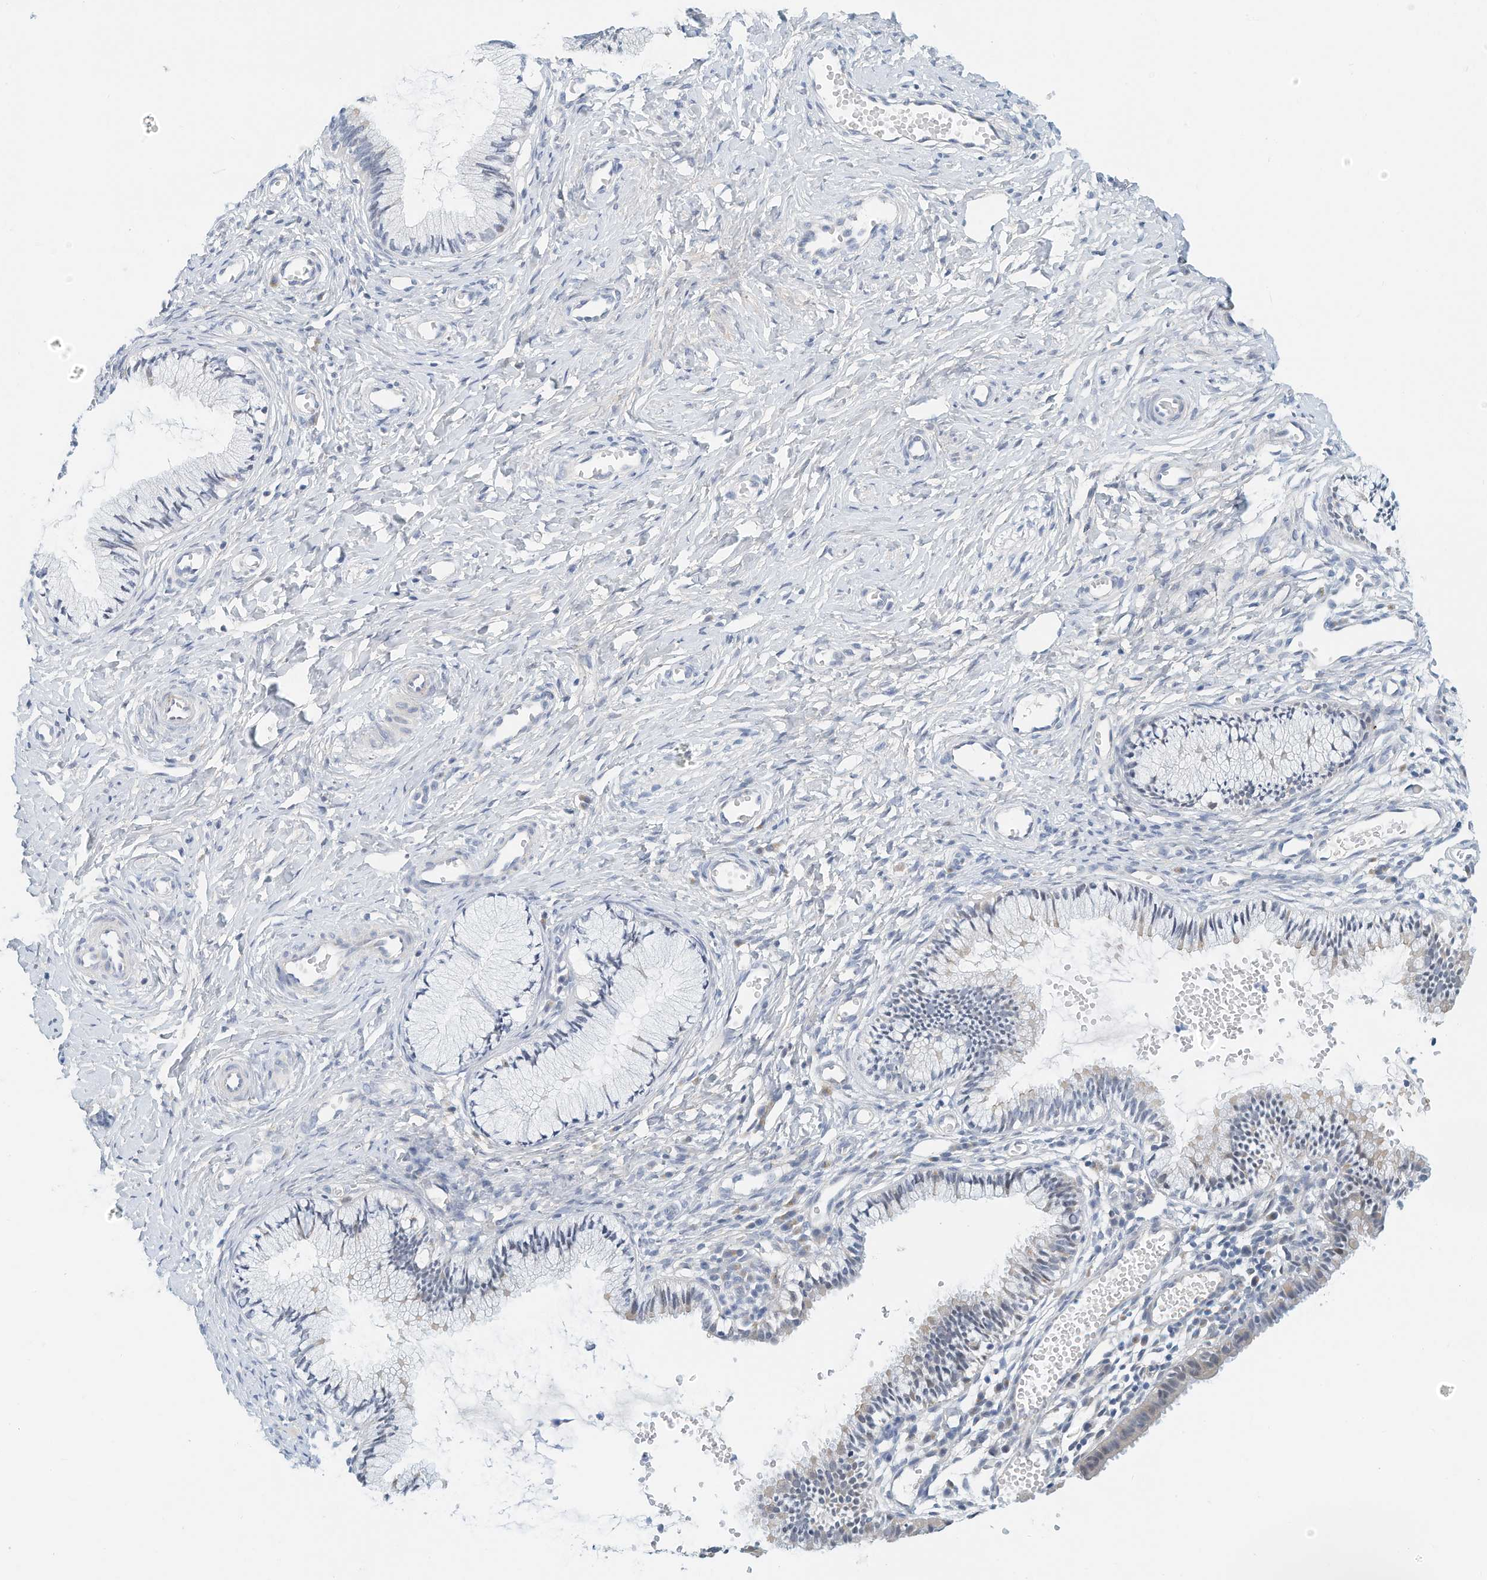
{"staining": {"intensity": "negative", "quantity": "none", "location": "none"}, "tissue": "cervix", "cell_type": "Glandular cells", "image_type": "normal", "snomed": [{"axis": "morphology", "description": "Normal tissue, NOS"}, {"axis": "topography", "description": "Cervix"}], "caption": "IHC of unremarkable cervix reveals no staining in glandular cells. (Immunohistochemistry (ihc), brightfield microscopy, high magnification).", "gene": "ARHGAP28", "patient": {"sex": "female", "age": 27}}